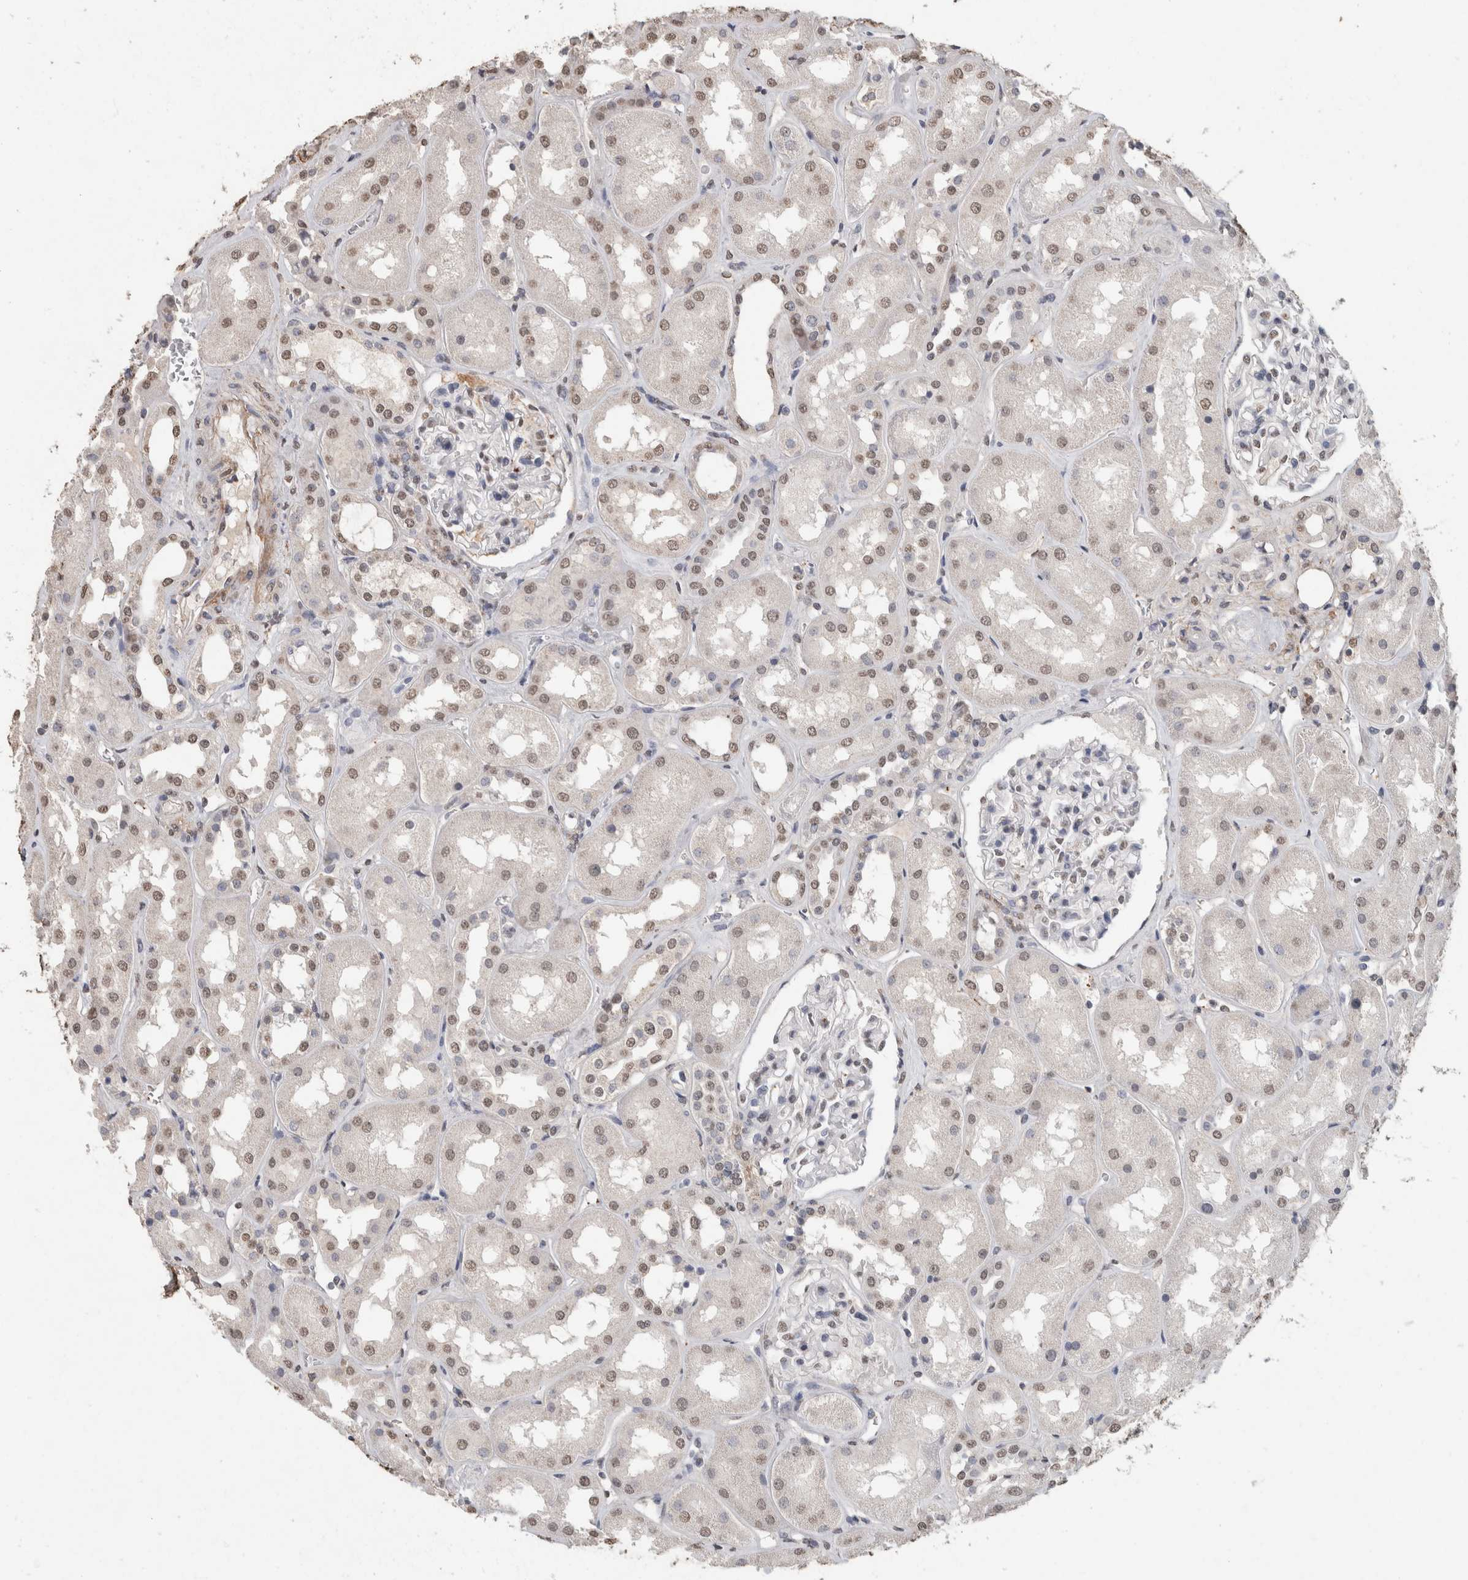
{"staining": {"intensity": "negative", "quantity": "none", "location": "none"}, "tissue": "kidney", "cell_type": "Cells in glomeruli", "image_type": "normal", "snomed": [{"axis": "morphology", "description": "Normal tissue, NOS"}, {"axis": "topography", "description": "Kidney"}], "caption": "IHC image of benign kidney stained for a protein (brown), which reveals no positivity in cells in glomeruli. (DAB immunohistochemistry (IHC), high magnification).", "gene": "LTBP1", "patient": {"sex": "male", "age": 70}}